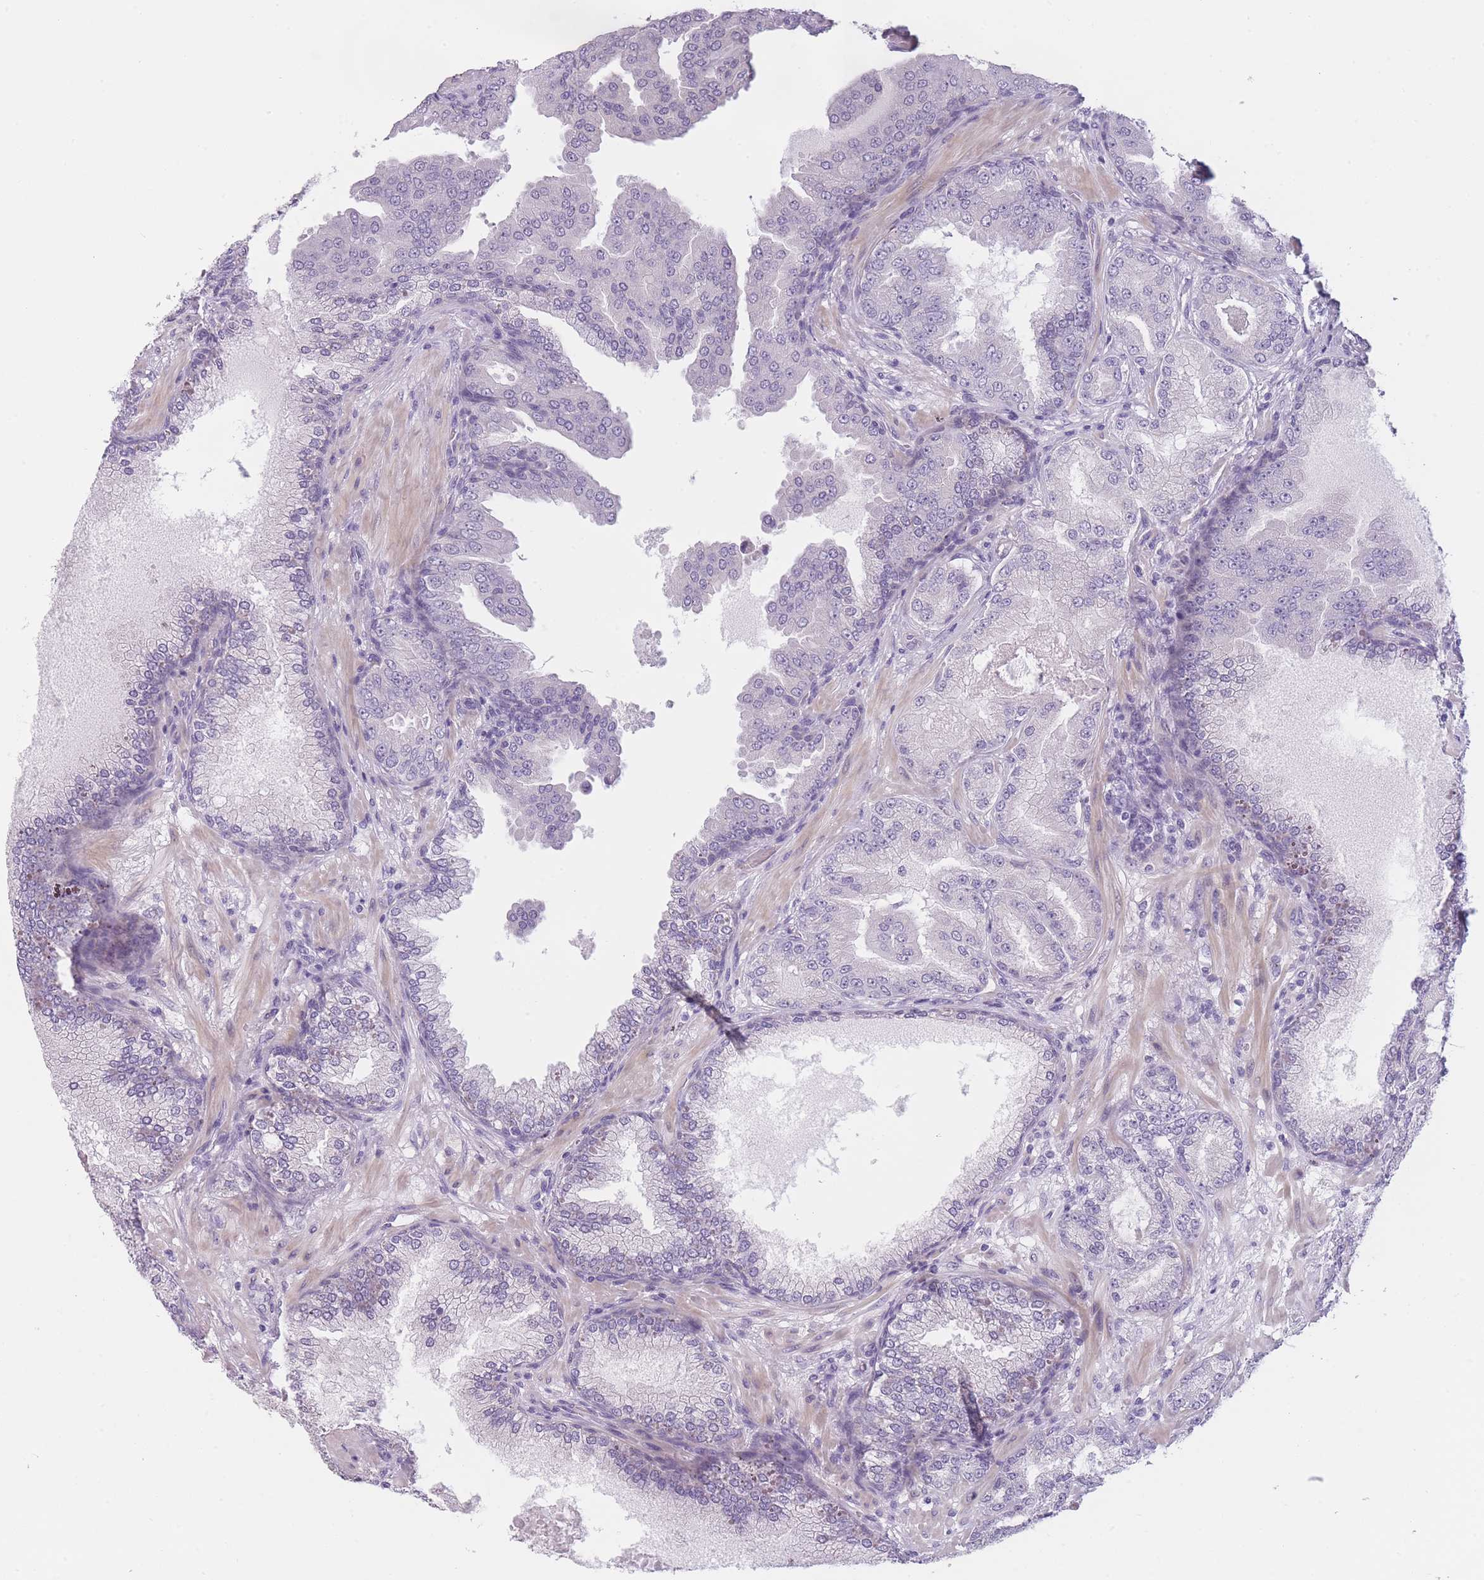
{"staining": {"intensity": "negative", "quantity": "none", "location": "none"}, "tissue": "prostate cancer", "cell_type": "Tumor cells", "image_type": "cancer", "snomed": [{"axis": "morphology", "description": "Adenocarcinoma, High grade"}, {"axis": "topography", "description": "Prostate"}], "caption": "Adenocarcinoma (high-grade) (prostate) stained for a protein using immunohistochemistry shows no staining tumor cells.", "gene": "TMEM236", "patient": {"sex": "male", "age": 68}}